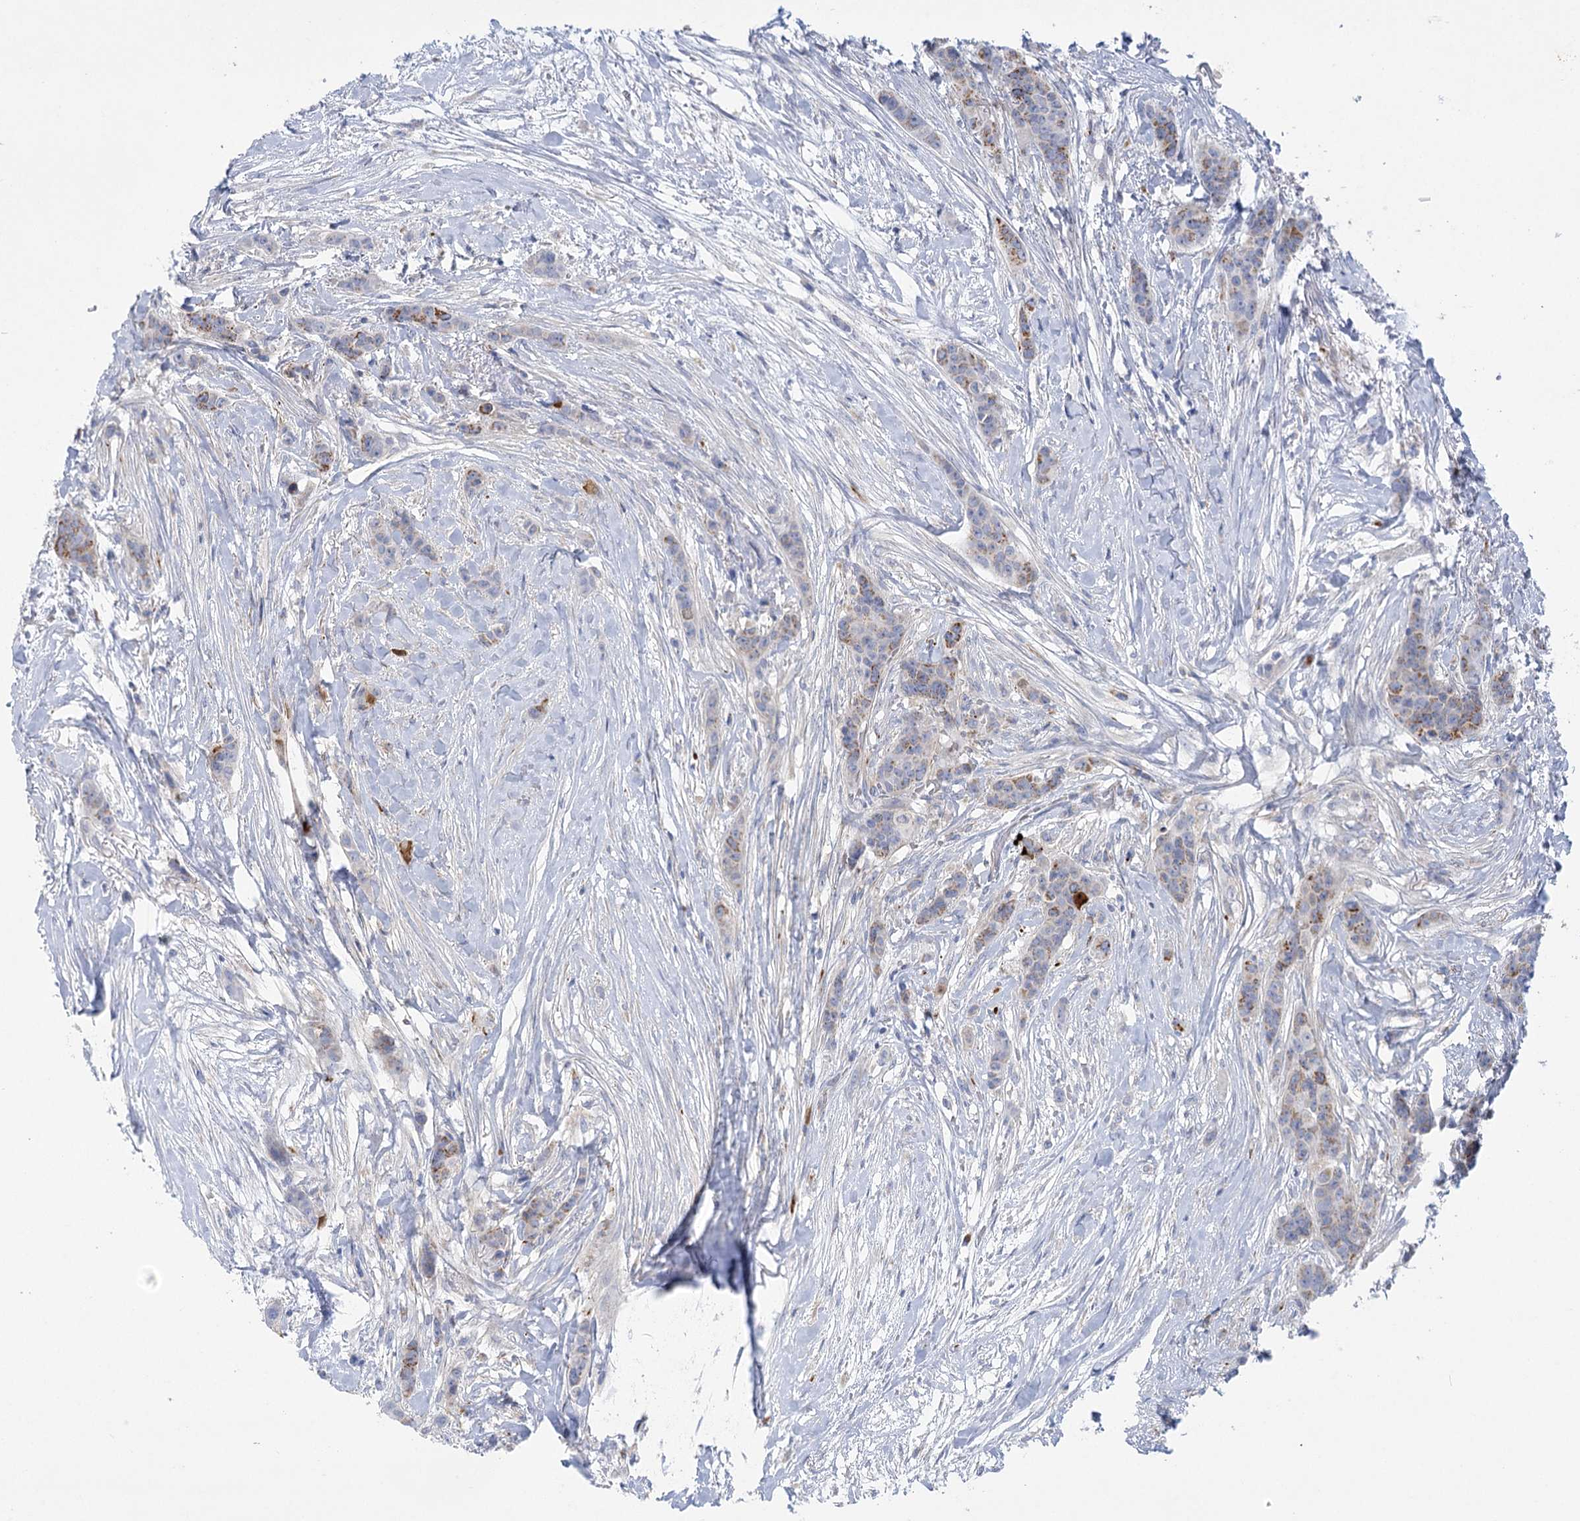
{"staining": {"intensity": "moderate", "quantity": "25%-75%", "location": "cytoplasmic/membranous"}, "tissue": "breast cancer", "cell_type": "Tumor cells", "image_type": "cancer", "snomed": [{"axis": "morphology", "description": "Duct carcinoma"}, {"axis": "topography", "description": "Breast"}], "caption": "Brown immunohistochemical staining in human invasive ductal carcinoma (breast) demonstrates moderate cytoplasmic/membranous expression in approximately 25%-75% of tumor cells.", "gene": "DHTKD1", "patient": {"sex": "female", "age": 40}}